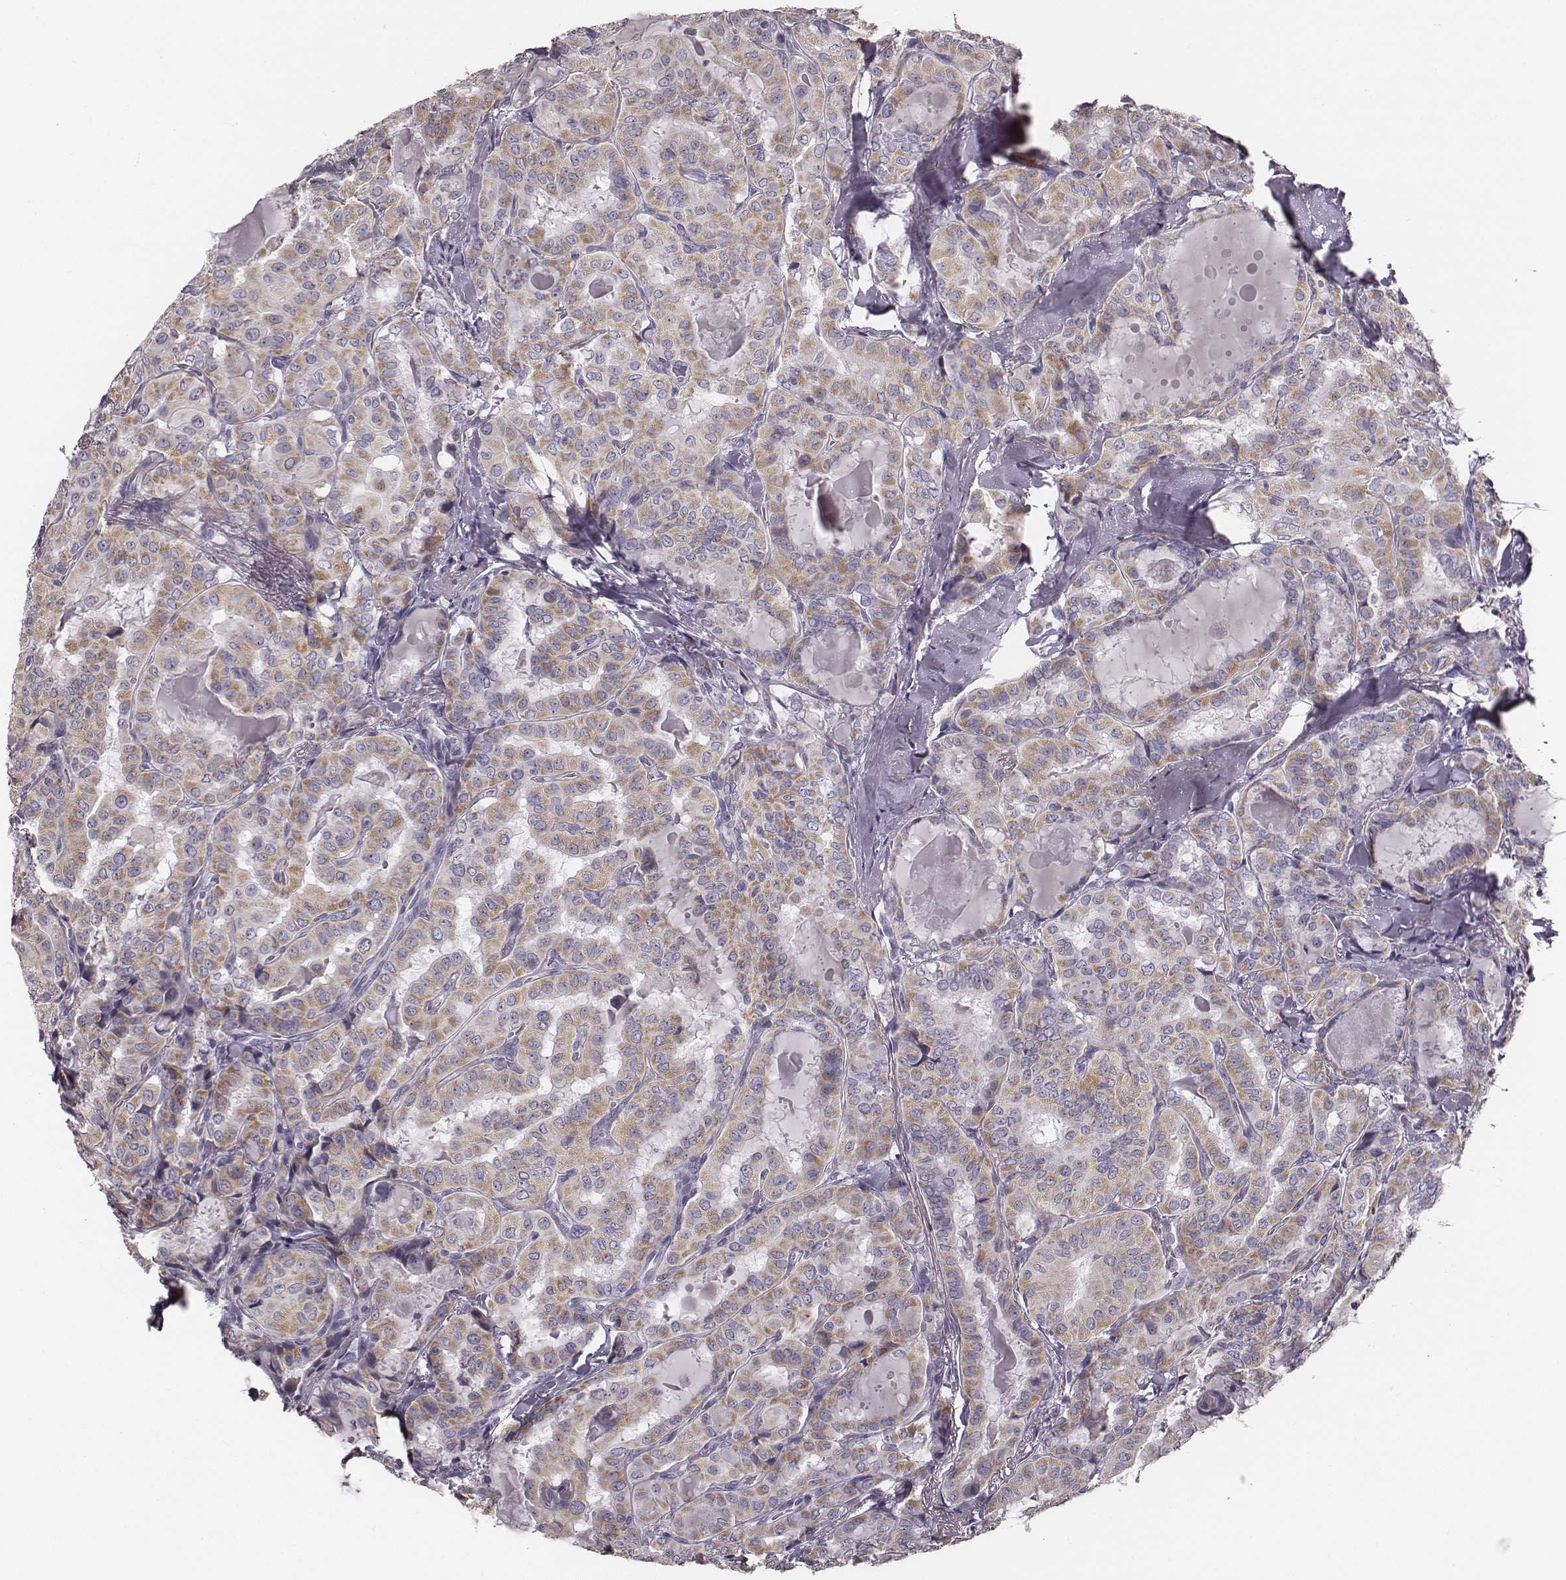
{"staining": {"intensity": "weak", "quantity": ">75%", "location": "cytoplasmic/membranous"}, "tissue": "thyroid cancer", "cell_type": "Tumor cells", "image_type": "cancer", "snomed": [{"axis": "morphology", "description": "Papillary adenocarcinoma, NOS"}, {"axis": "topography", "description": "Thyroid gland"}], "caption": "Brown immunohistochemical staining in human thyroid cancer demonstrates weak cytoplasmic/membranous staining in about >75% of tumor cells.", "gene": "UBL4B", "patient": {"sex": "female", "age": 41}}